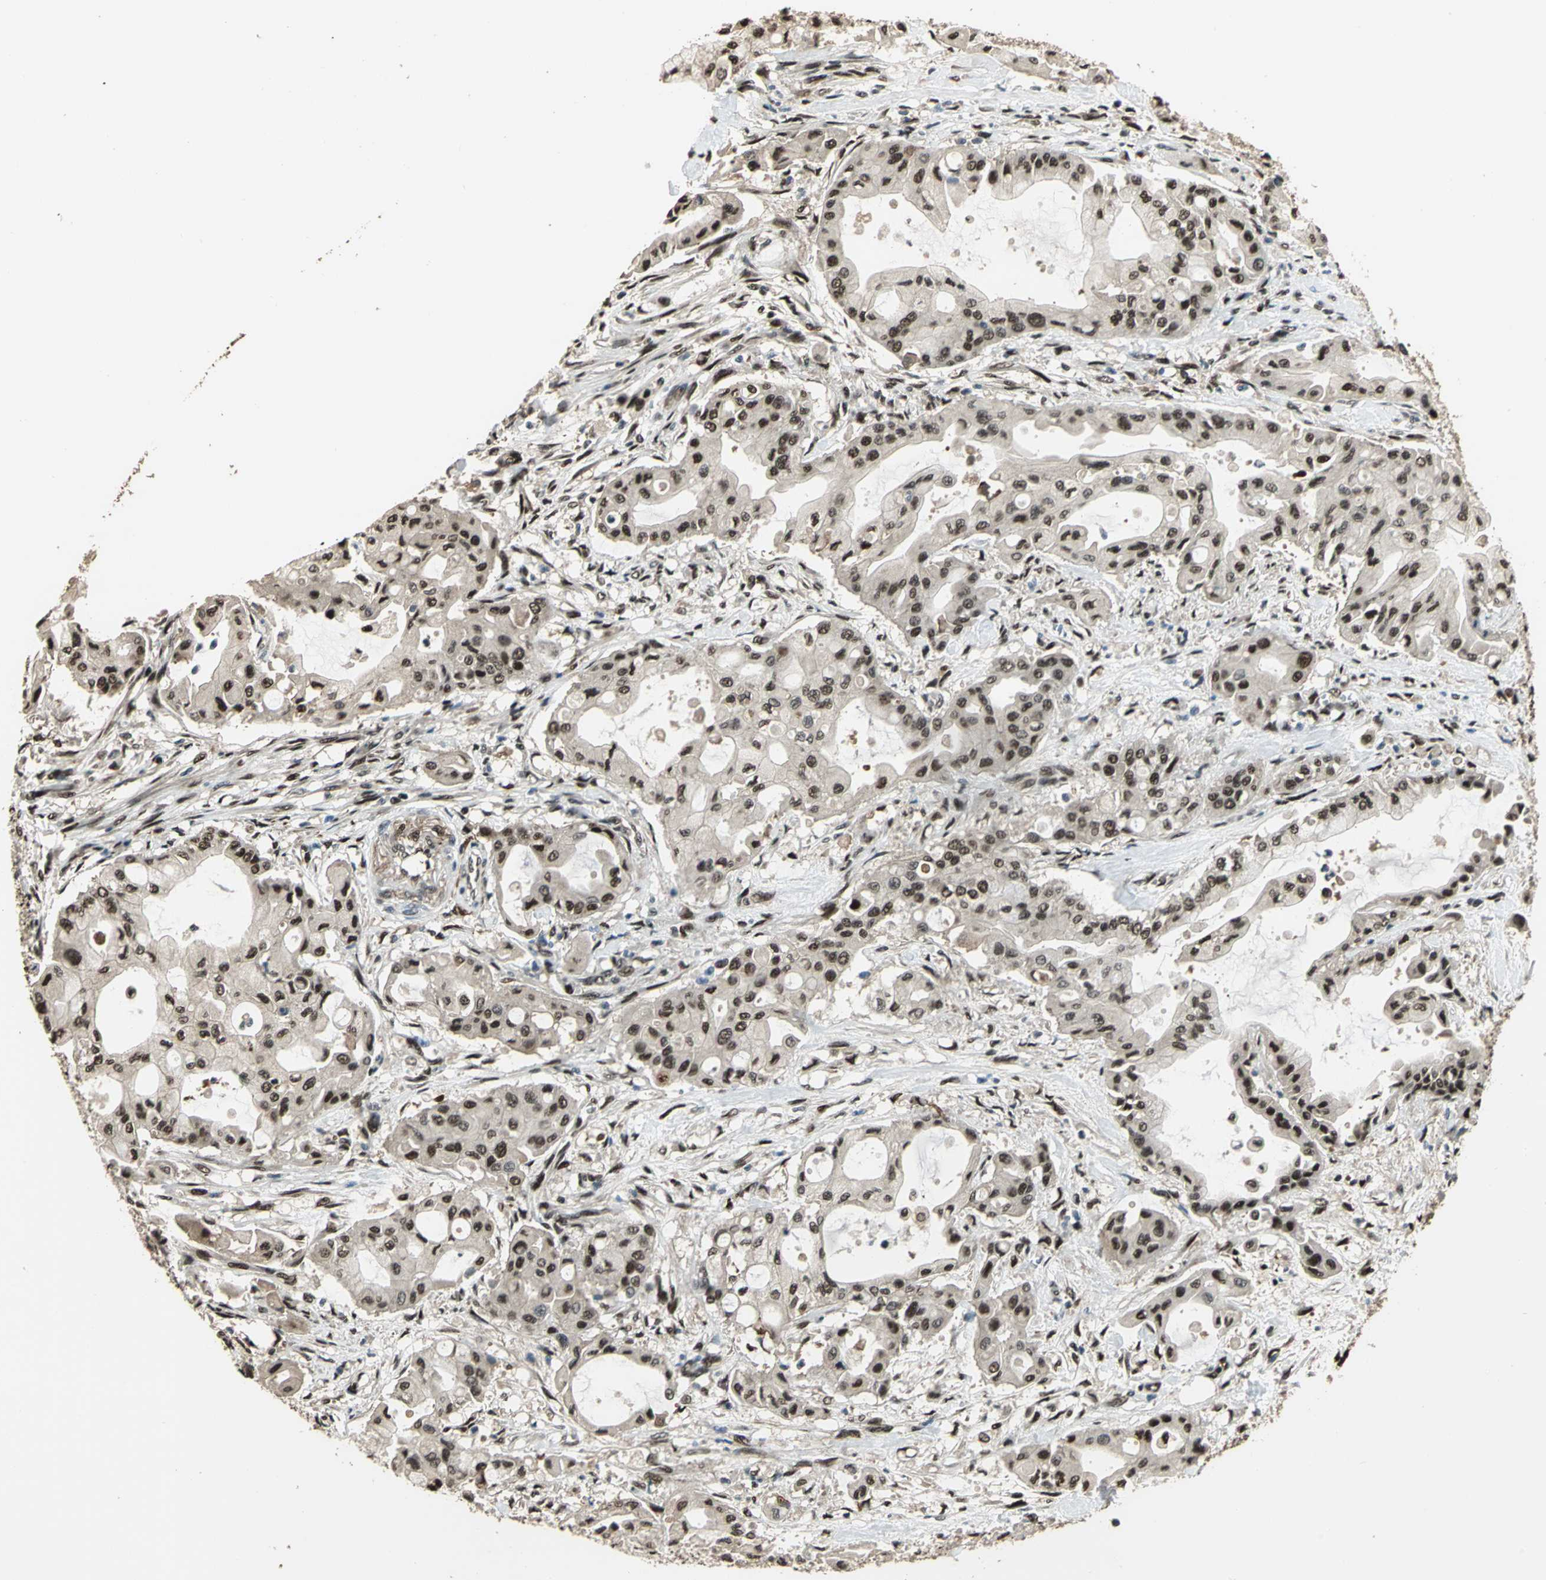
{"staining": {"intensity": "moderate", "quantity": ">75%", "location": "nuclear"}, "tissue": "pancreatic cancer", "cell_type": "Tumor cells", "image_type": "cancer", "snomed": [{"axis": "morphology", "description": "Adenocarcinoma, NOS"}, {"axis": "morphology", "description": "Adenocarcinoma, metastatic, NOS"}, {"axis": "topography", "description": "Lymph node"}, {"axis": "topography", "description": "Pancreas"}, {"axis": "topography", "description": "Duodenum"}], "caption": "Tumor cells show moderate nuclear staining in about >75% of cells in adenocarcinoma (pancreatic). (IHC, brightfield microscopy, high magnification).", "gene": "MIS18BP1", "patient": {"sex": "female", "age": 64}}